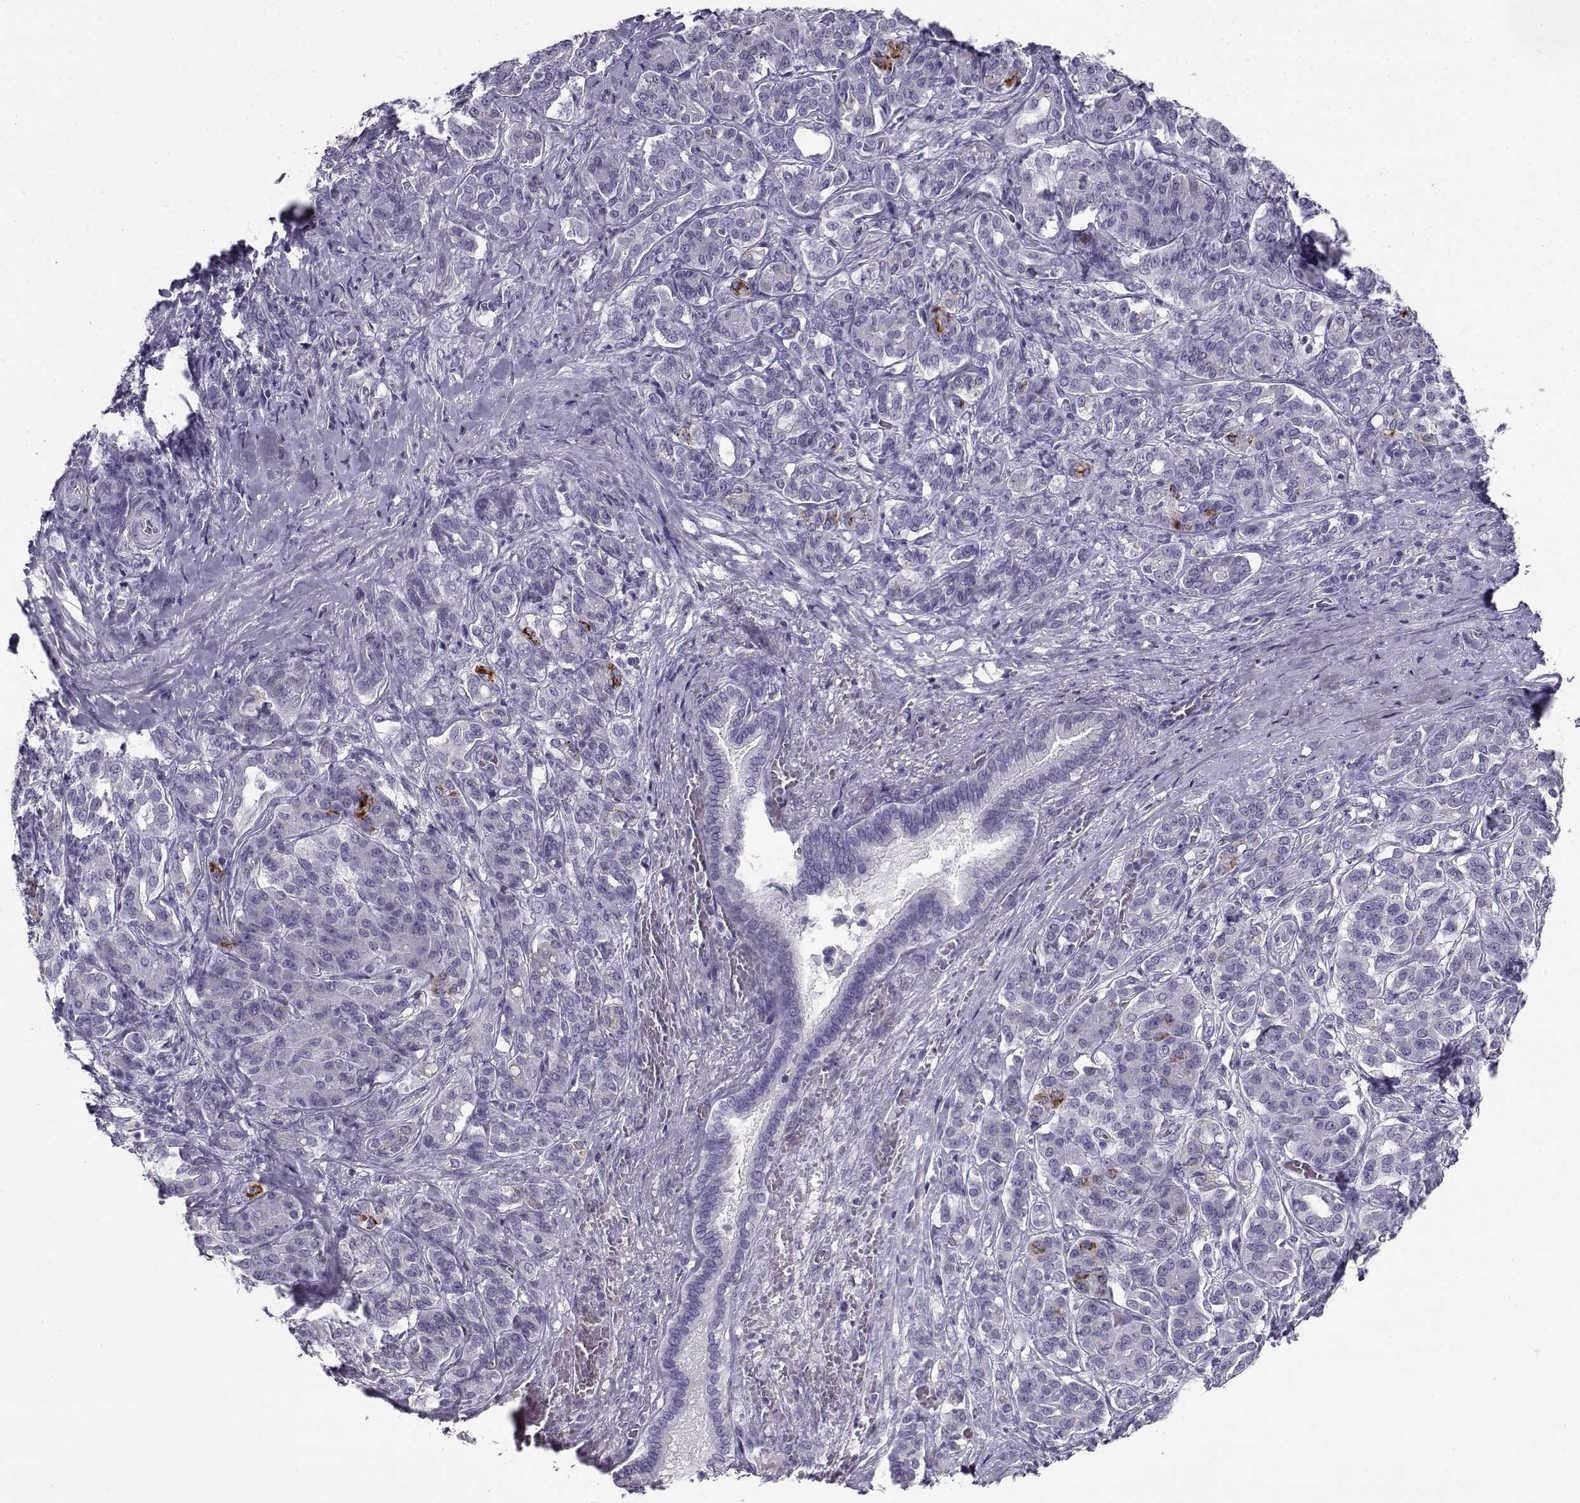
{"staining": {"intensity": "negative", "quantity": "none", "location": "none"}, "tissue": "pancreatic cancer", "cell_type": "Tumor cells", "image_type": "cancer", "snomed": [{"axis": "morphology", "description": "Normal tissue, NOS"}, {"axis": "morphology", "description": "Inflammation, NOS"}, {"axis": "morphology", "description": "Adenocarcinoma, NOS"}, {"axis": "topography", "description": "Pancreas"}], "caption": "Immunohistochemistry of human pancreatic adenocarcinoma reveals no positivity in tumor cells. (DAB immunohistochemistry with hematoxylin counter stain).", "gene": "FAM166A", "patient": {"sex": "male", "age": 57}}